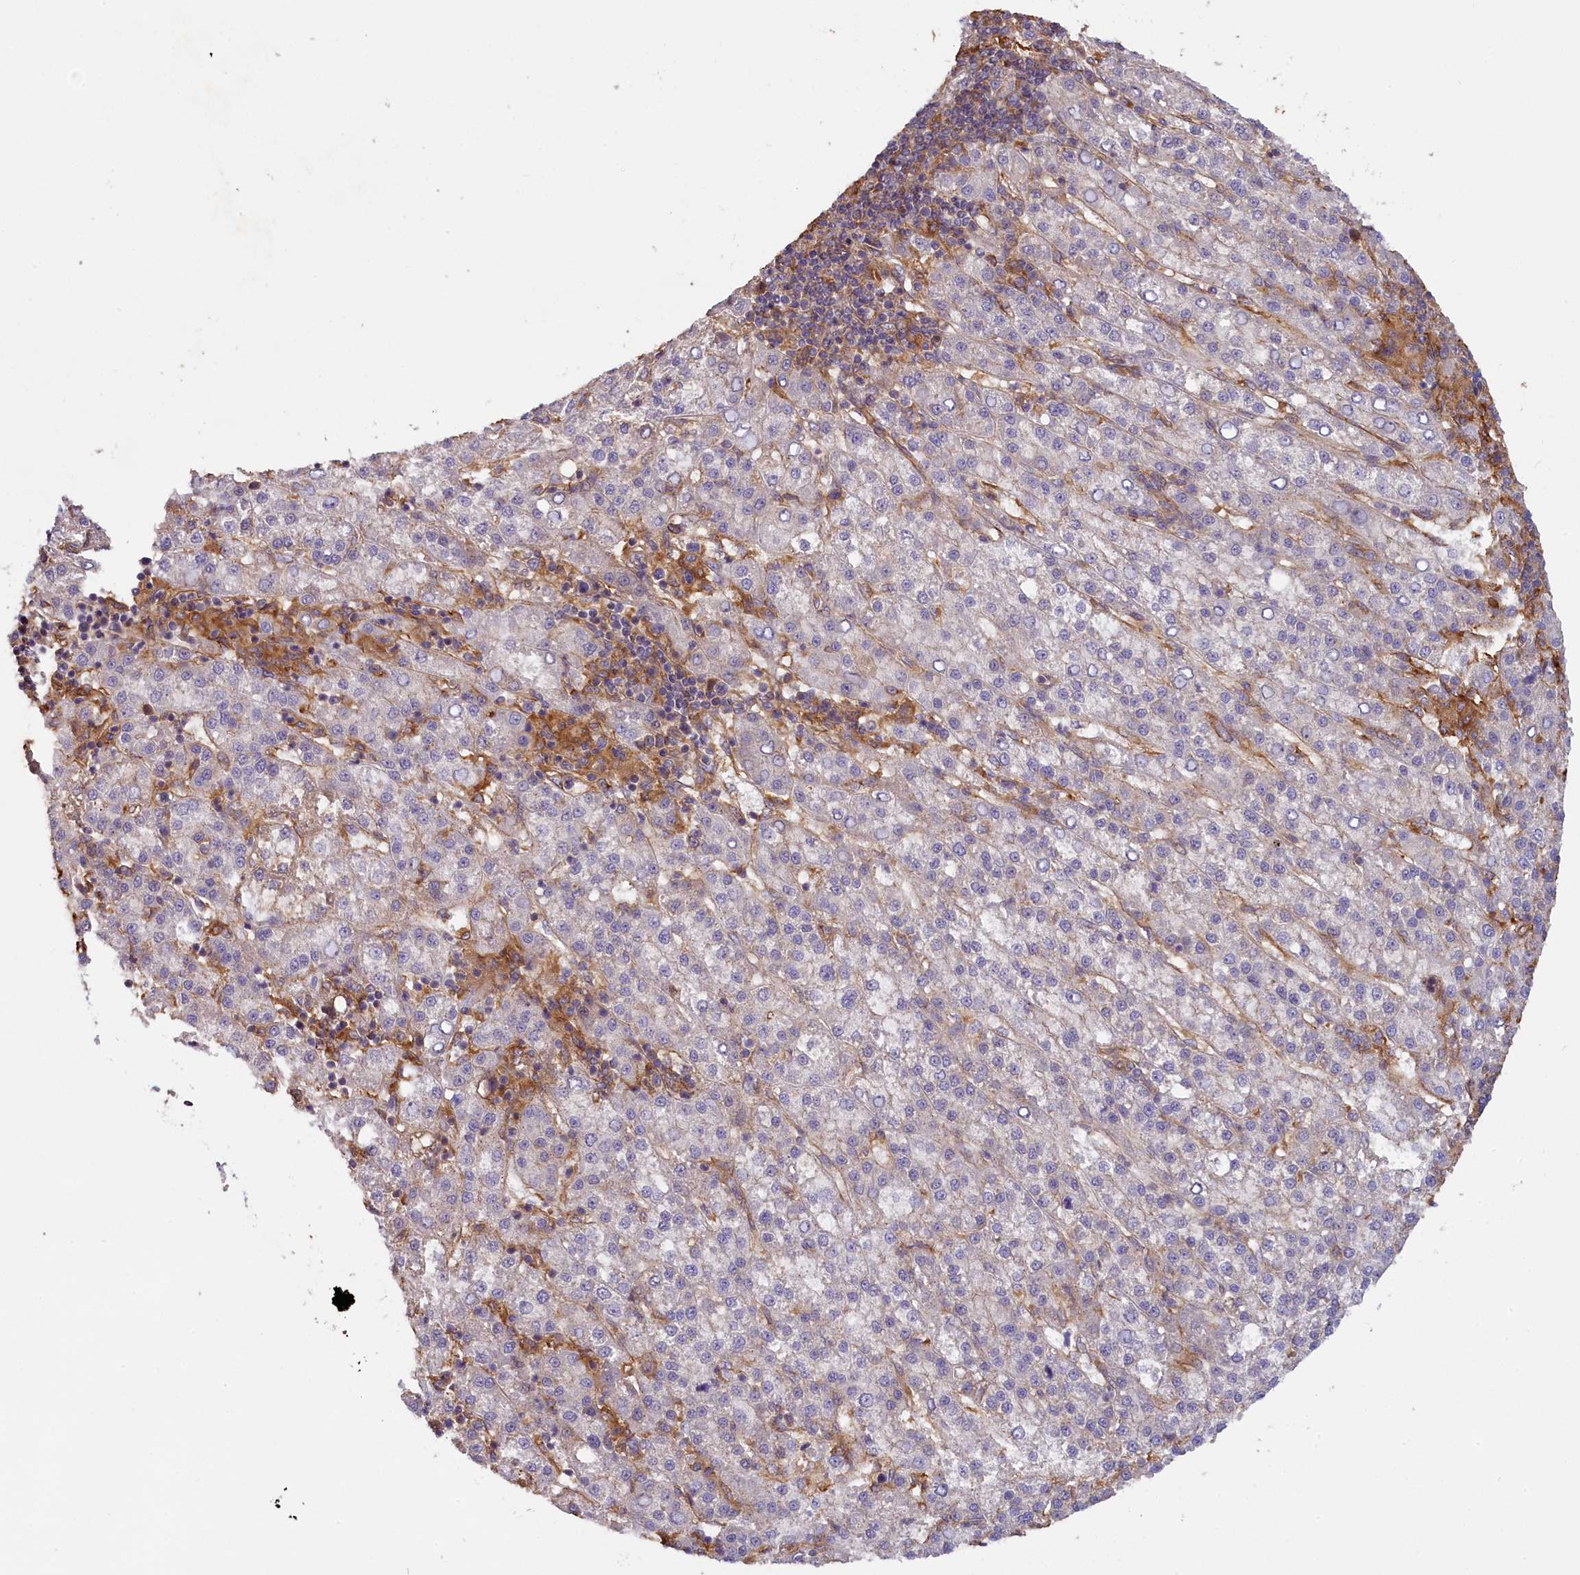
{"staining": {"intensity": "negative", "quantity": "none", "location": "none"}, "tissue": "liver cancer", "cell_type": "Tumor cells", "image_type": "cancer", "snomed": [{"axis": "morphology", "description": "Carcinoma, Hepatocellular, NOS"}, {"axis": "topography", "description": "Liver"}], "caption": "This is an IHC image of liver cancer (hepatocellular carcinoma). There is no staining in tumor cells.", "gene": "FUZ", "patient": {"sex": "female", "age": 58}}